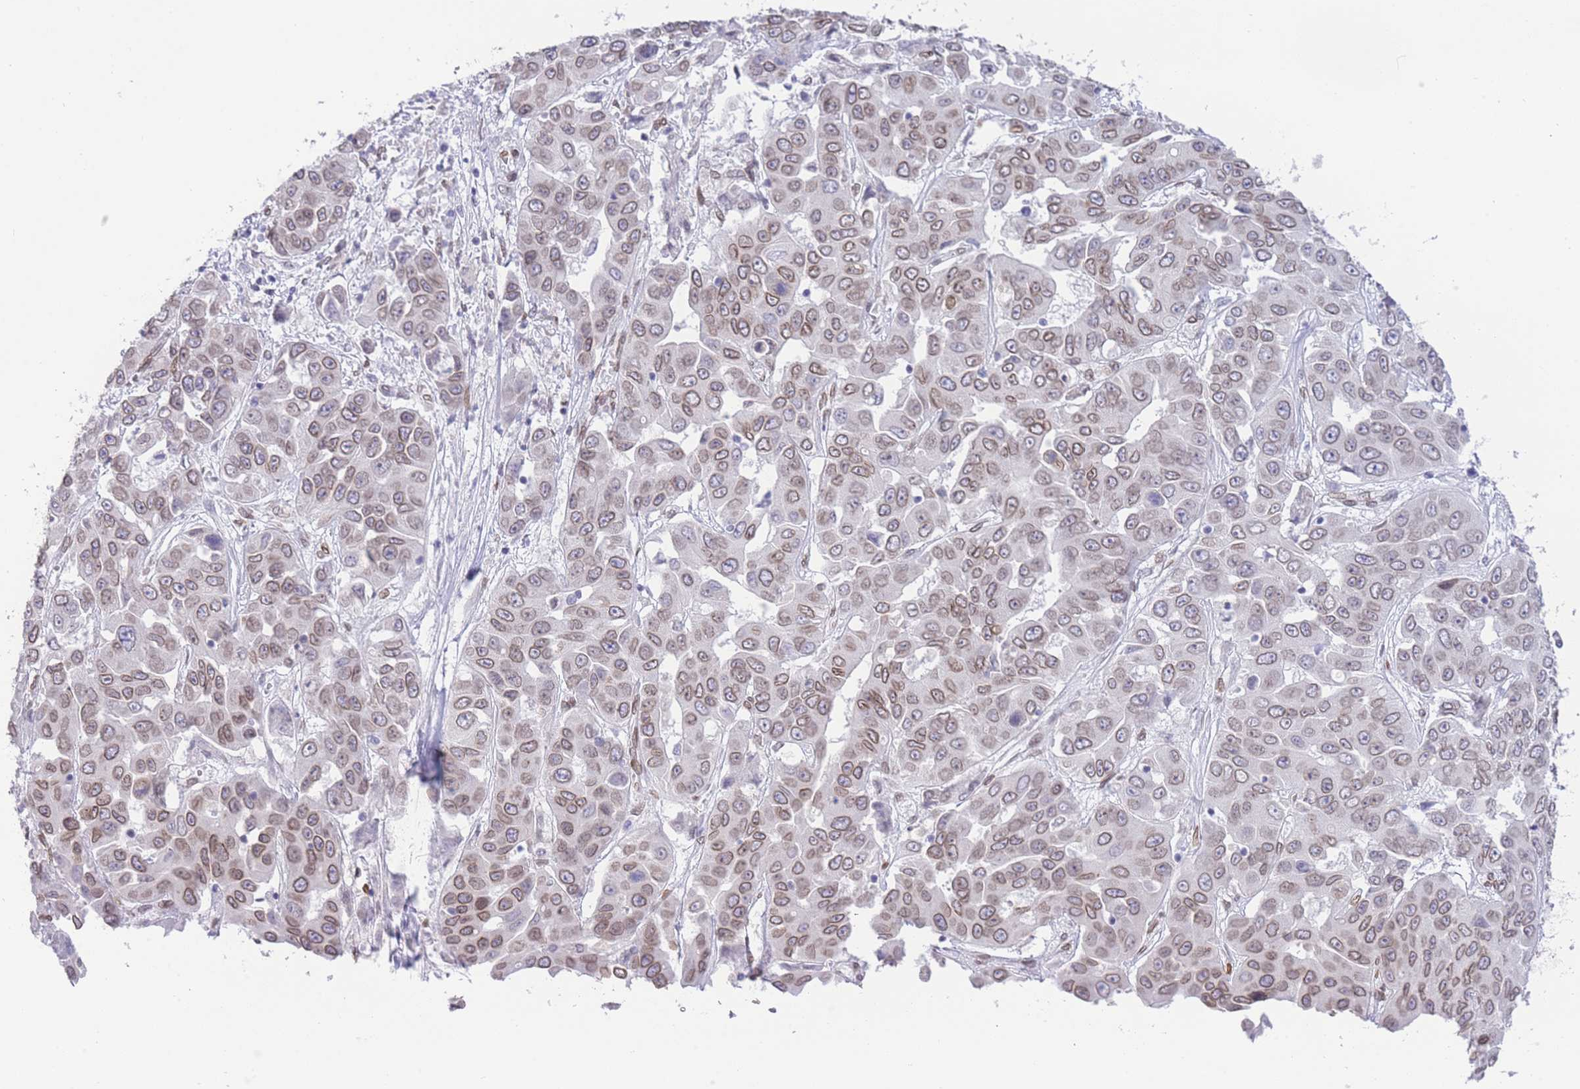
{"staining": {"intensity": "moderate", "quantity": ">75%", "location": "cytoplasmic/membranous,nuclear"}, "tissue": "liver cancer", "cell_type": "Tumor cells", "image_type": "cancer", "snomed": [{"axis": "morphology", "description": "Cholangiocarcinoma"}, {"axis": "topography", "description": "Liver"}], "caption": "Immunohistochemical staining of human liver cholangiocarcinoma displays moderate cytoplasmic/membranous and nuclear protein expression in approximately >75% of tumor cells.", "gene": "OR10AD1", "patient": {"sex": "female", "age": 52}}